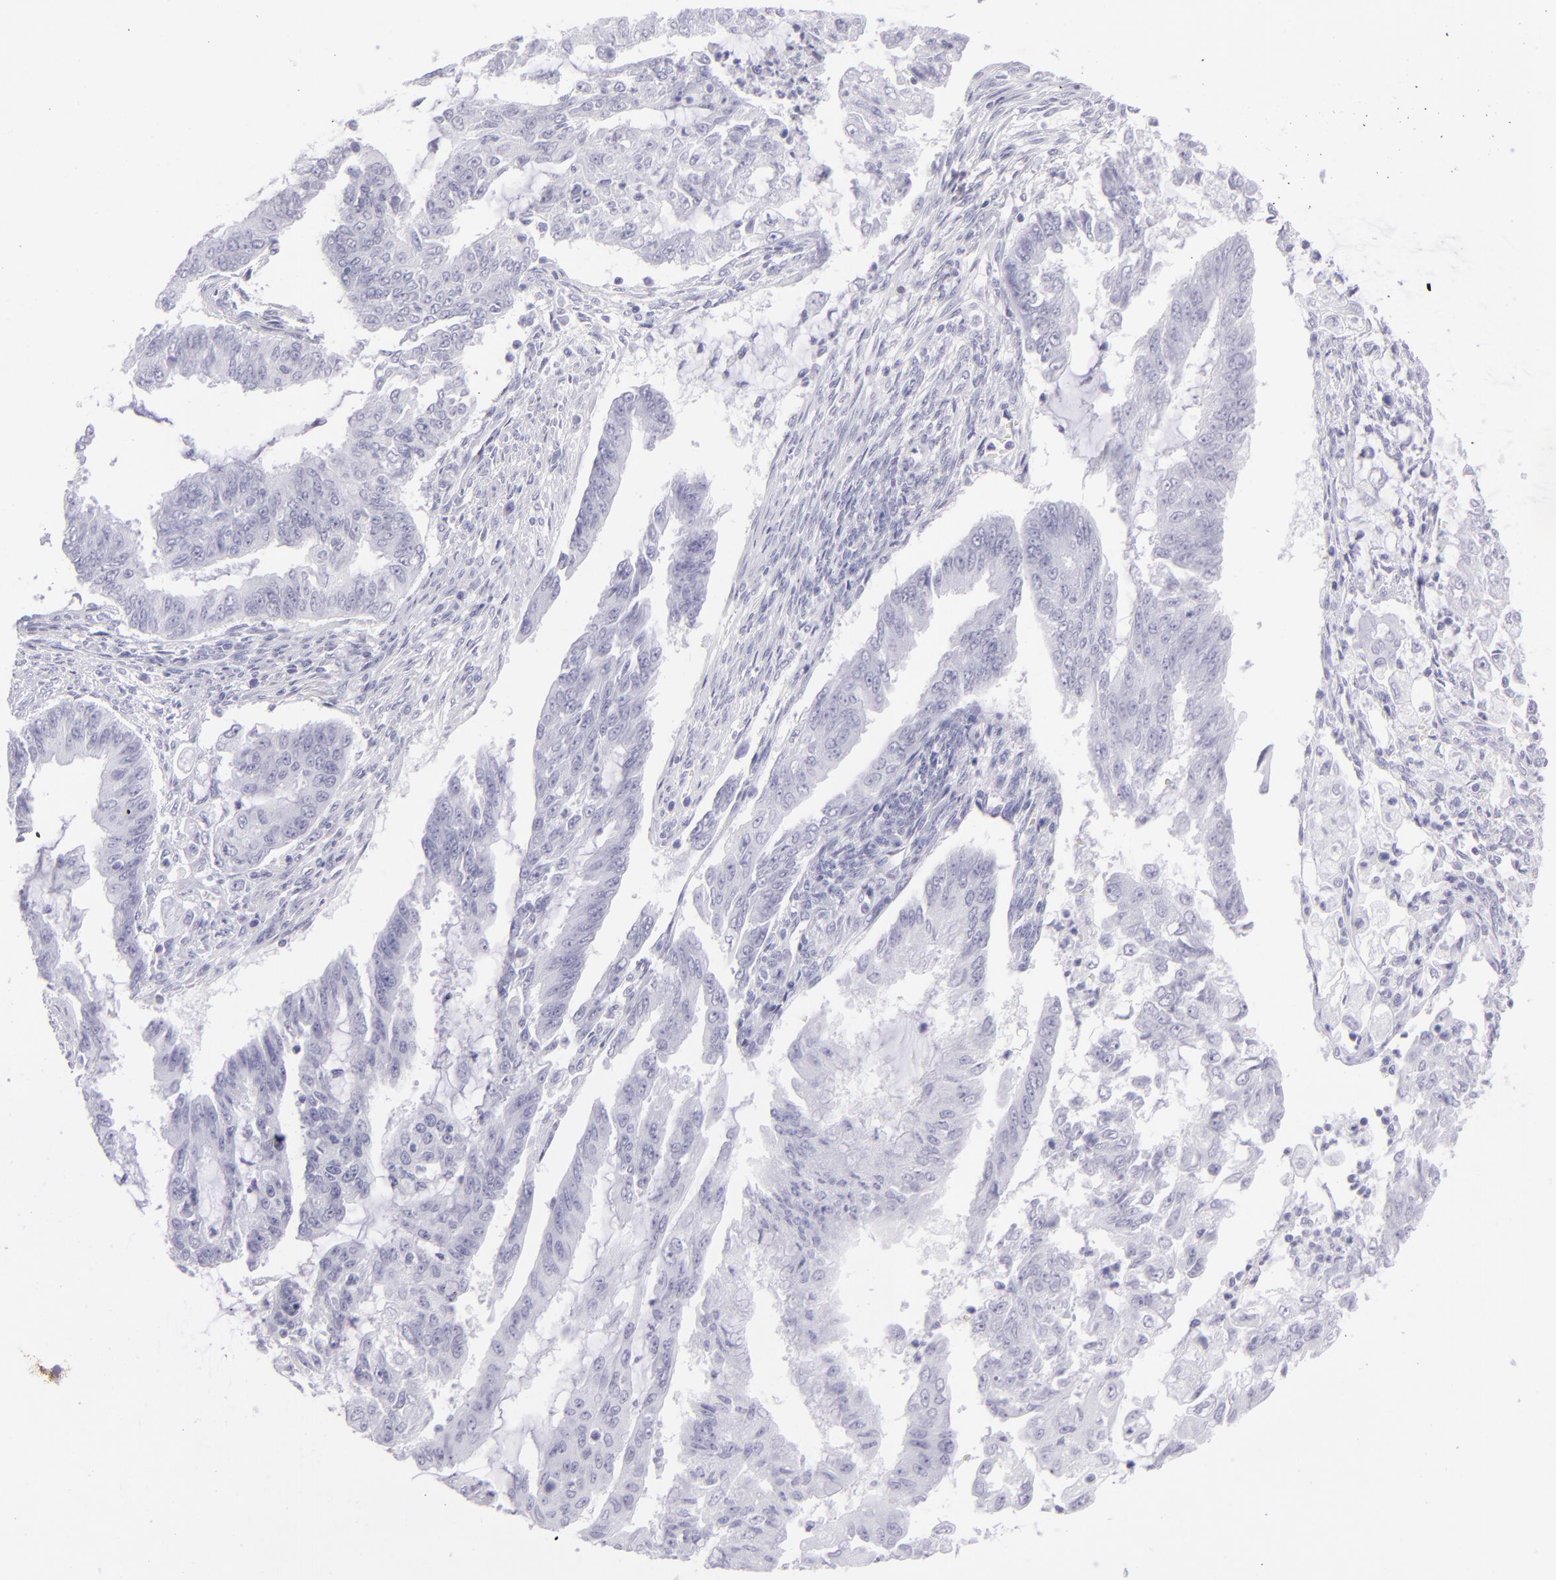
{"staining": {"intensity": "negative", "quantity": "none", "location": "none"}, "tissue": "endometrial cancer", "cell_type": "Tumor cells", "image_type": "cancer", "snomed": [{"axis": "morphology", "description": "Adenocarcinoma, NOS"}, {"axis": "topography", "description": "Endometrium"}], "caption": "High power microscopy histopathology image of an immunohistochemistry (IHC) histopathology image of adenocarcinoma (endometrial), revealing no significant expression in tumor cells.", "gene": "PVALB", "patient": {"sex": "female", "age": 75}}